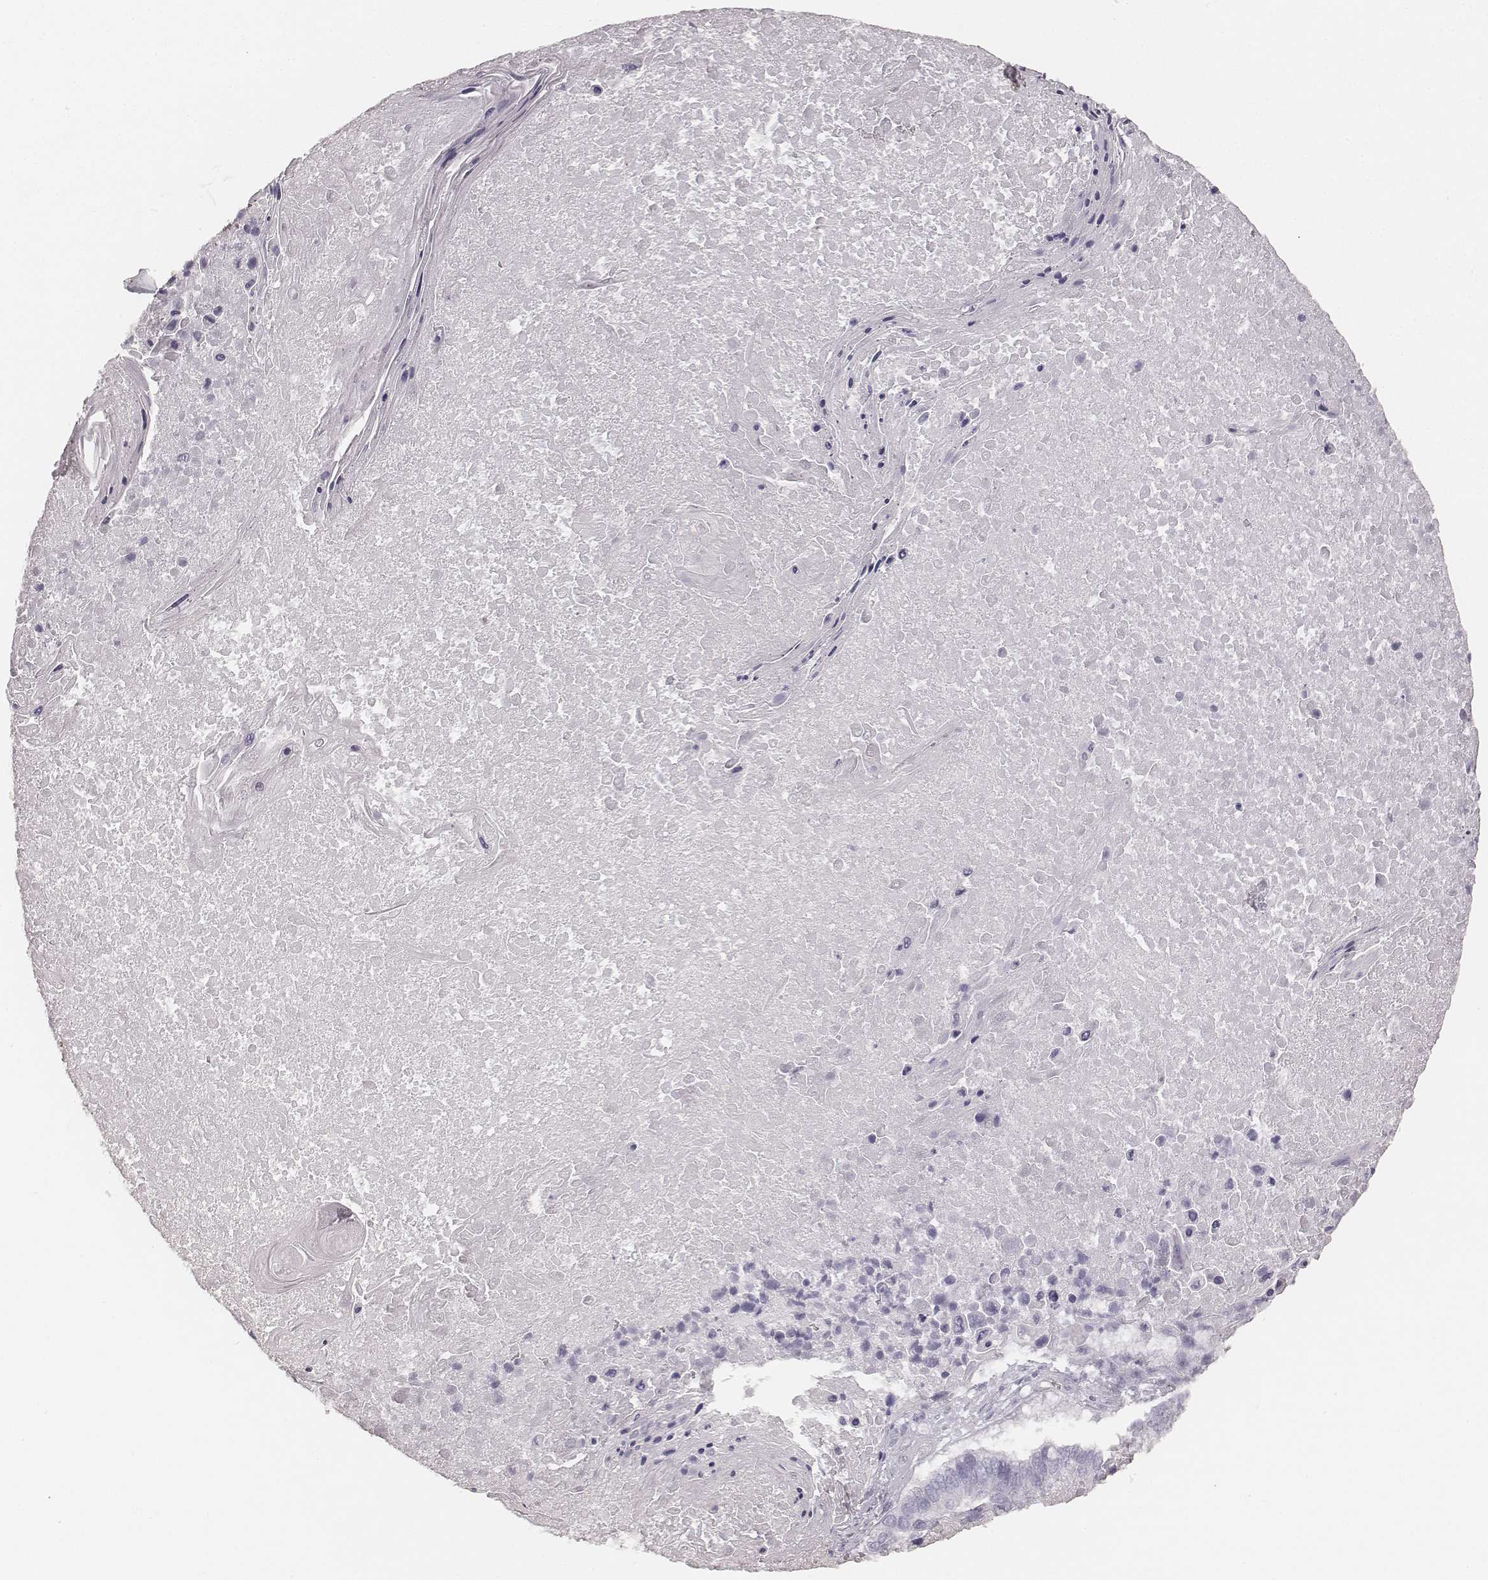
{"staining": {"intensity": "negative", "quantity": "none", "location": "none"}, "tissue": "lung cancer", "cell_type": "Tumor cells", "image_type": "cancer", "snomed": [{"axis": "morphology", "description": "Squamous cell carcinoma, NOS"}, {"axis": "topography", "description": "Lung"}], "caption": "A photomicrograph of squamous cell carcinoma (lung) stained for a protein displays no brown staining in tumor cells.", "gene": "KRT34", "patient": {"sex": "male", "age": 73}}